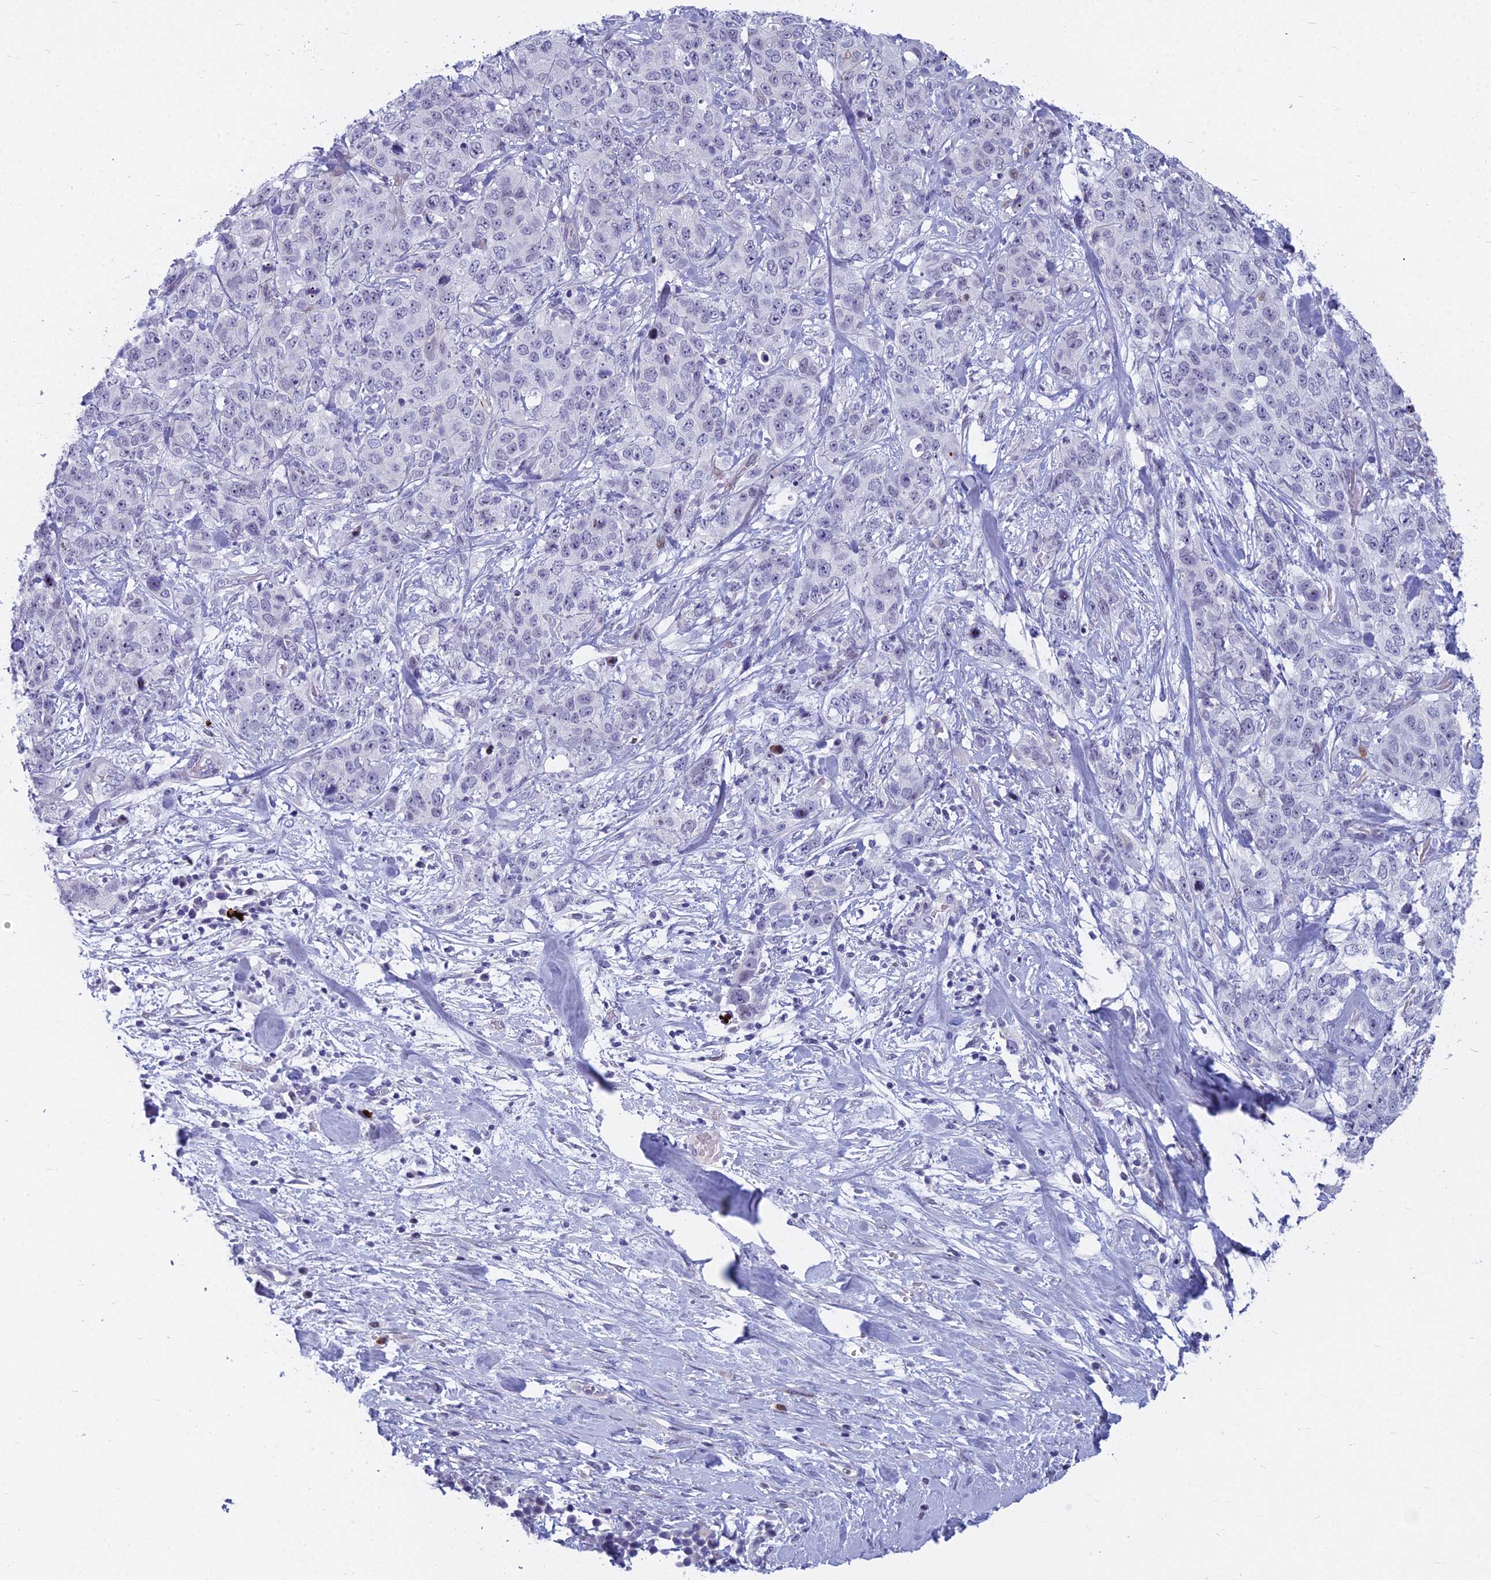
{"staining": {"intensity": "negative", "quantity": "none", "location": "none"}, "tissue": "stomach cancer", "cell_type": "Tumor cells", "image_type": "cancer", "snomed": [{"axis": "morphology", "description": "Adenocarcinoma, NOS"}, {"axis": "topography", "description": "Stomach"}], "caption": "There is no significant expression in tumor cells of adenocarcinoma (stomach).", "gene": "MYBPC2", "patient": {"sex": "male", "age": 48}}